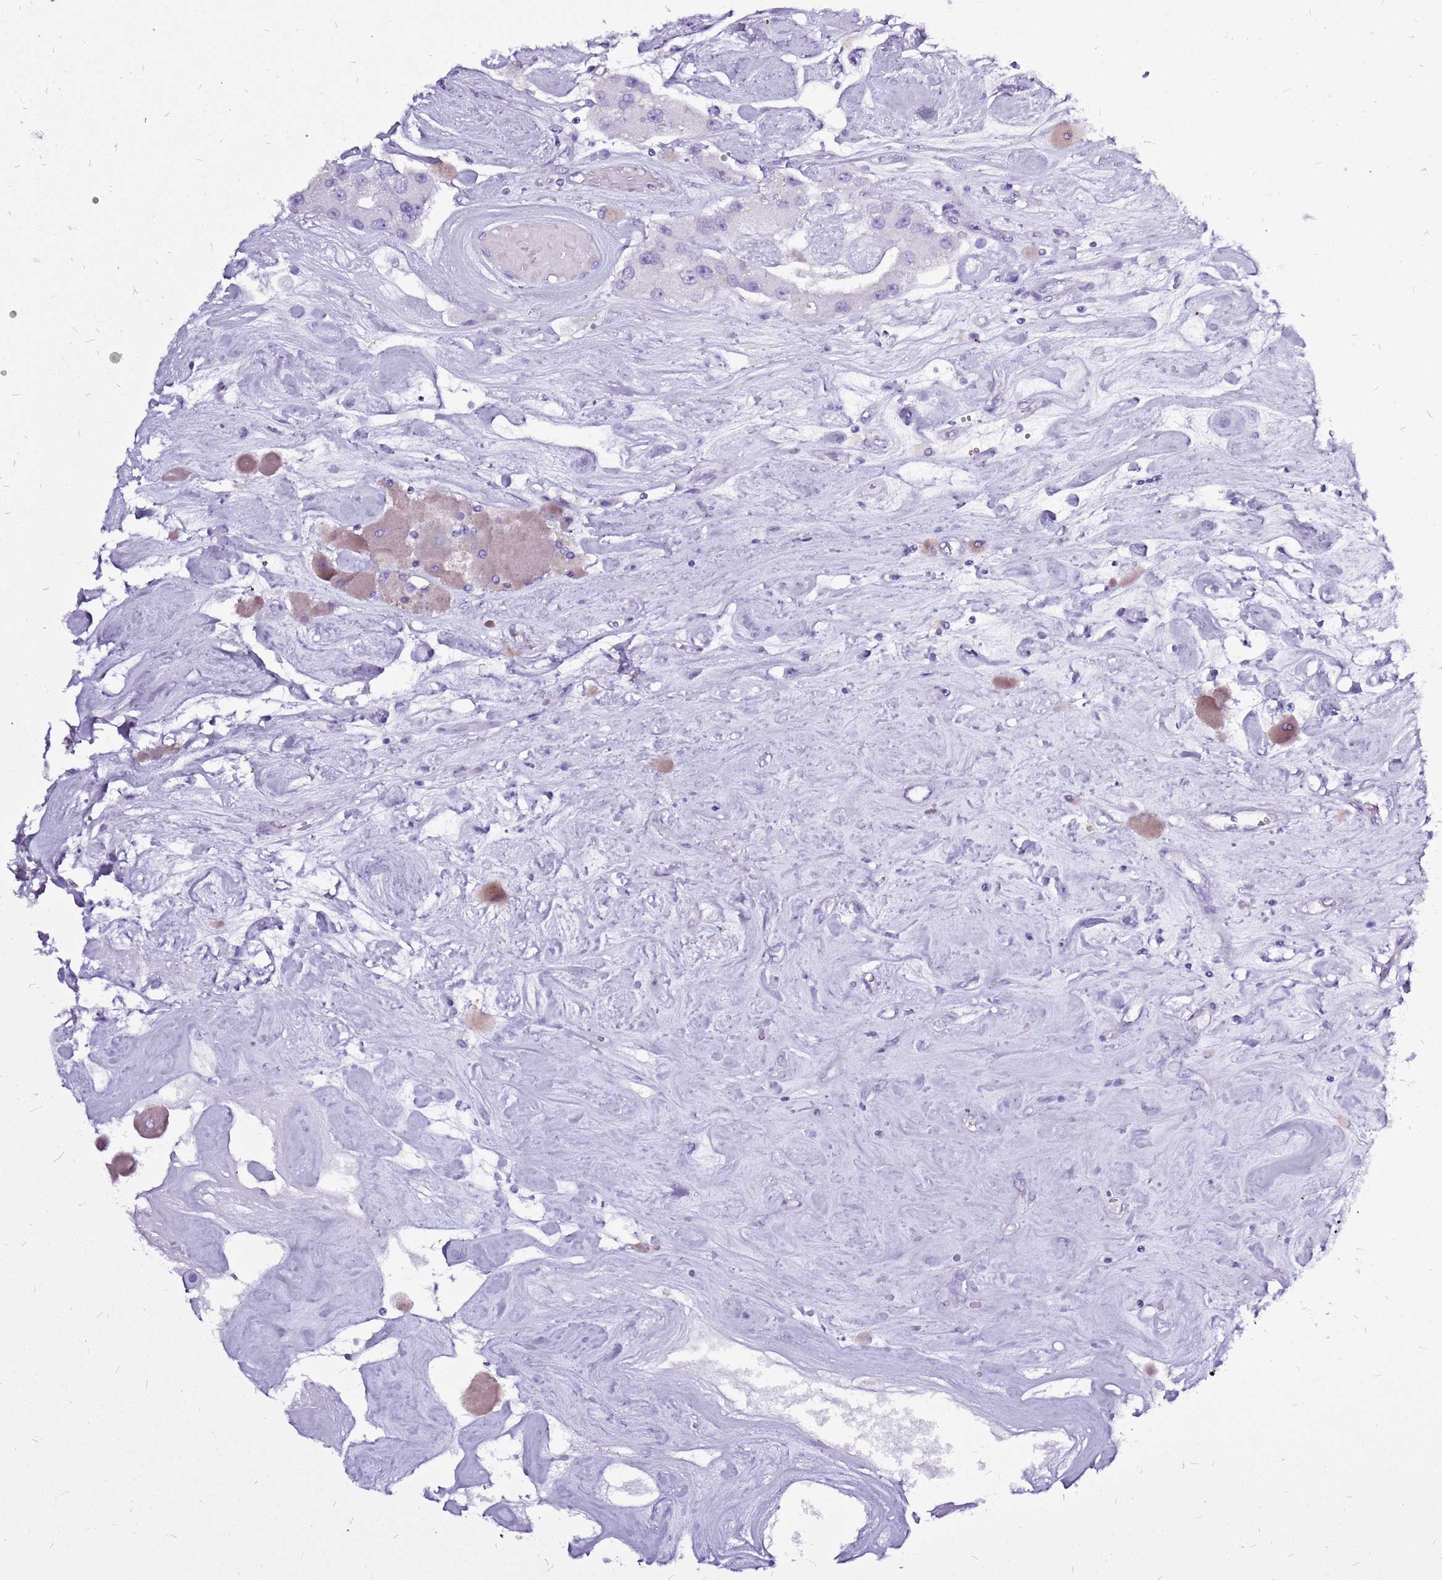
{"staining": {"intensity": "negative", "quantity": "none", "location": "none"}, "tissue": "carcinoid", "cell_type": "Tumor cells", "image_type": "cancer", "snomed": [{"axis": "morphology", "description": "Carcinoid, malignant, NOS"}, {"axis": "topography", "description": "Pancreas"}], "caption": "Micrograph shows no significant protein positivity in tumor cells of malignant carcinoid. (DAB (3,3'-diaminobenzidine) IHC visualized using brightfield microscopy, high magnification).", "gene": "ACSS3", "patient": {"sex": "male", "age": 41}}